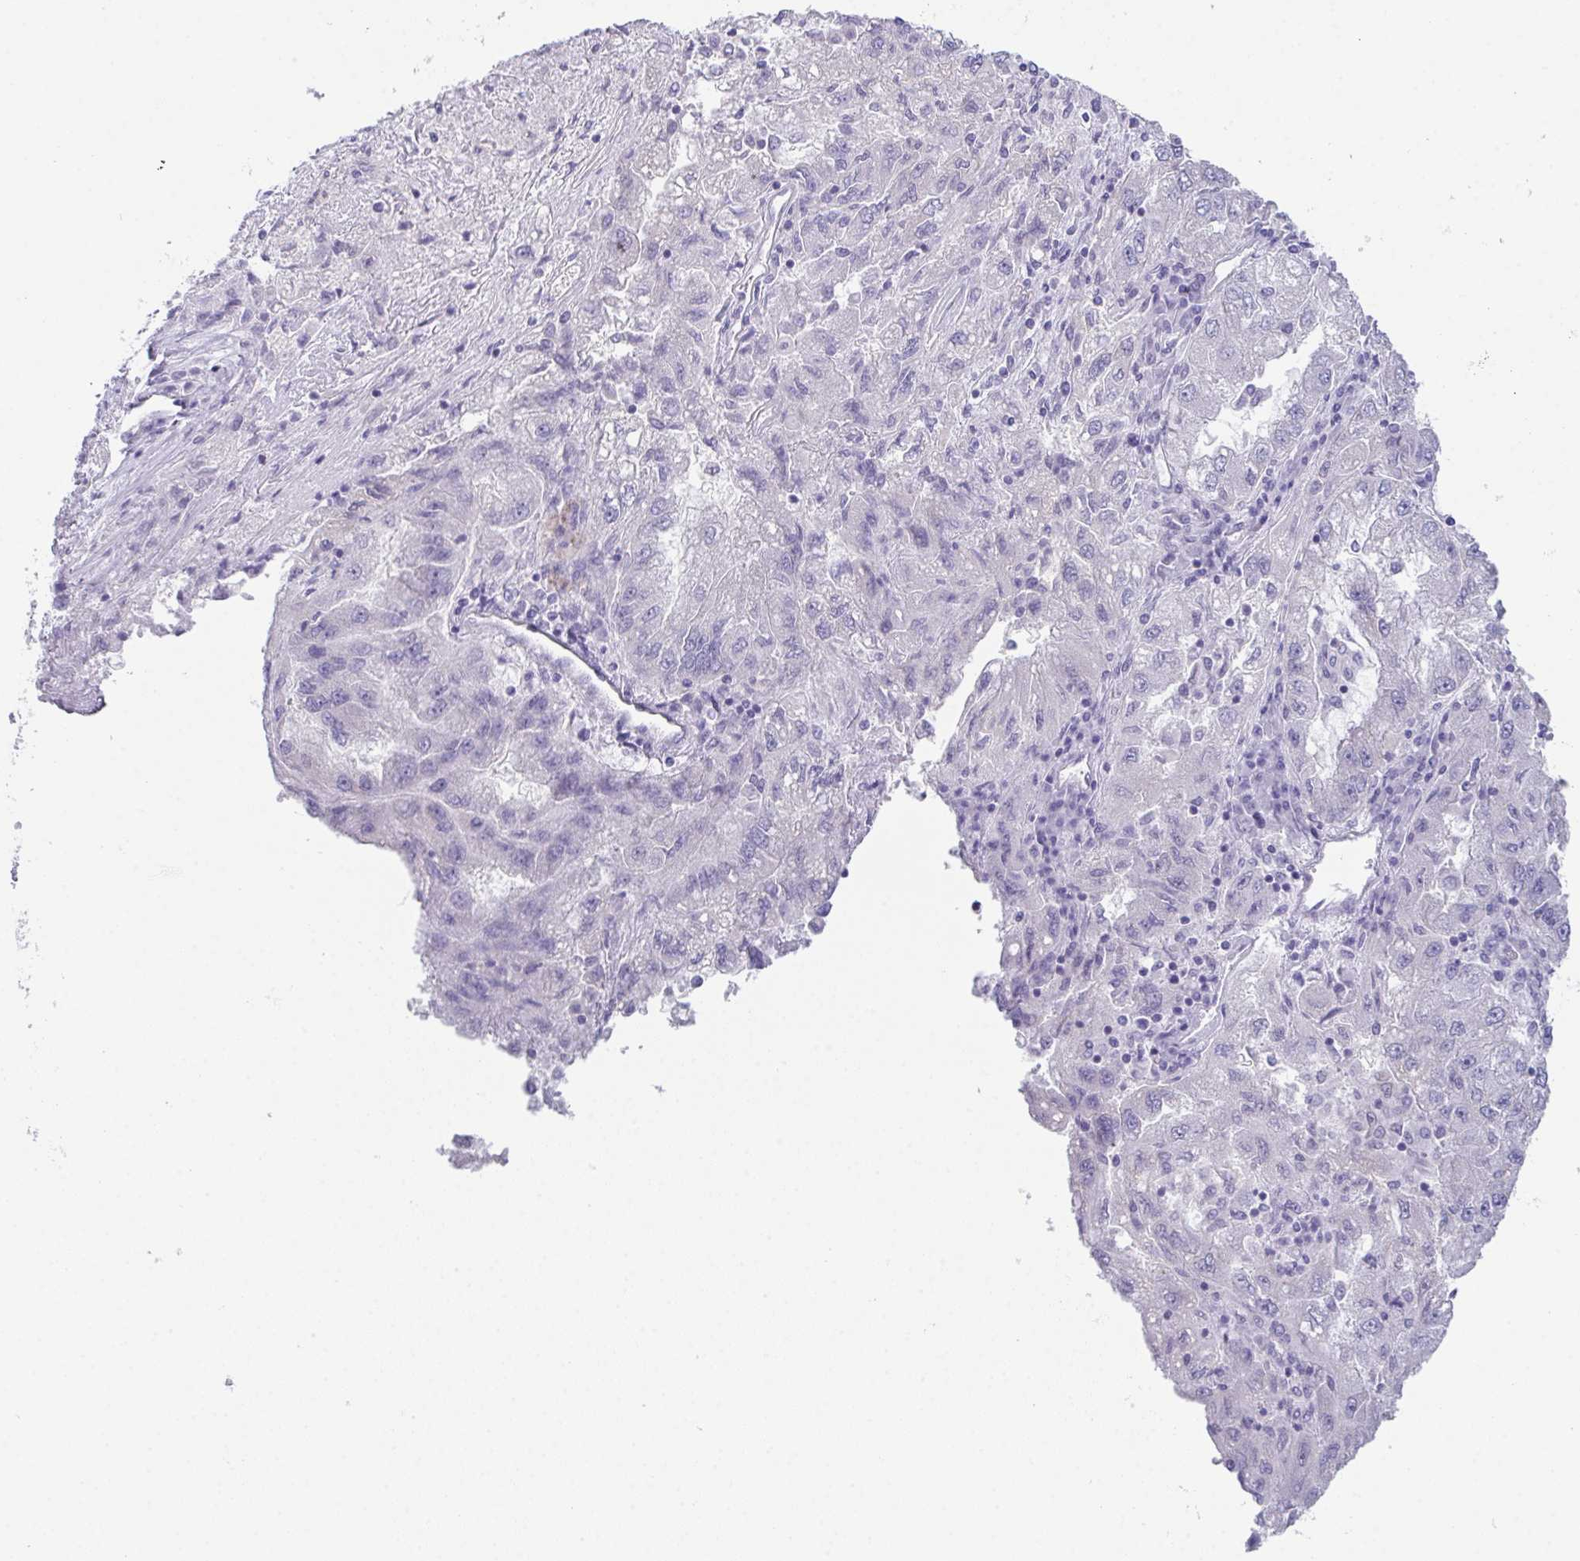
{"staining": {"intensity": "negative", "quantity": "none", "location": "none"}, "tissue": "lung cancer", "cell_type": "Tumor cells", "image_type": "cancer", "snomed": [{"axis": "morphology", "description": "Adenocarcinoma, NOS"}, {"axis": "morphology", "description": "Adenocarcinoma primary or metastatic"}, {"axis": "topography", "description": "Lung"}], "caption": "Image shows no protein staining in tumor cells of lung cancer (adenocarcinoma primary or metastatic) tissue. Brightfield microscopy of IHC stained with DAB (brown) and hematoxylin (blue), captured at high magnification.", "gene": "TEX19", "patient": {"sex": "male", "age": 74}}